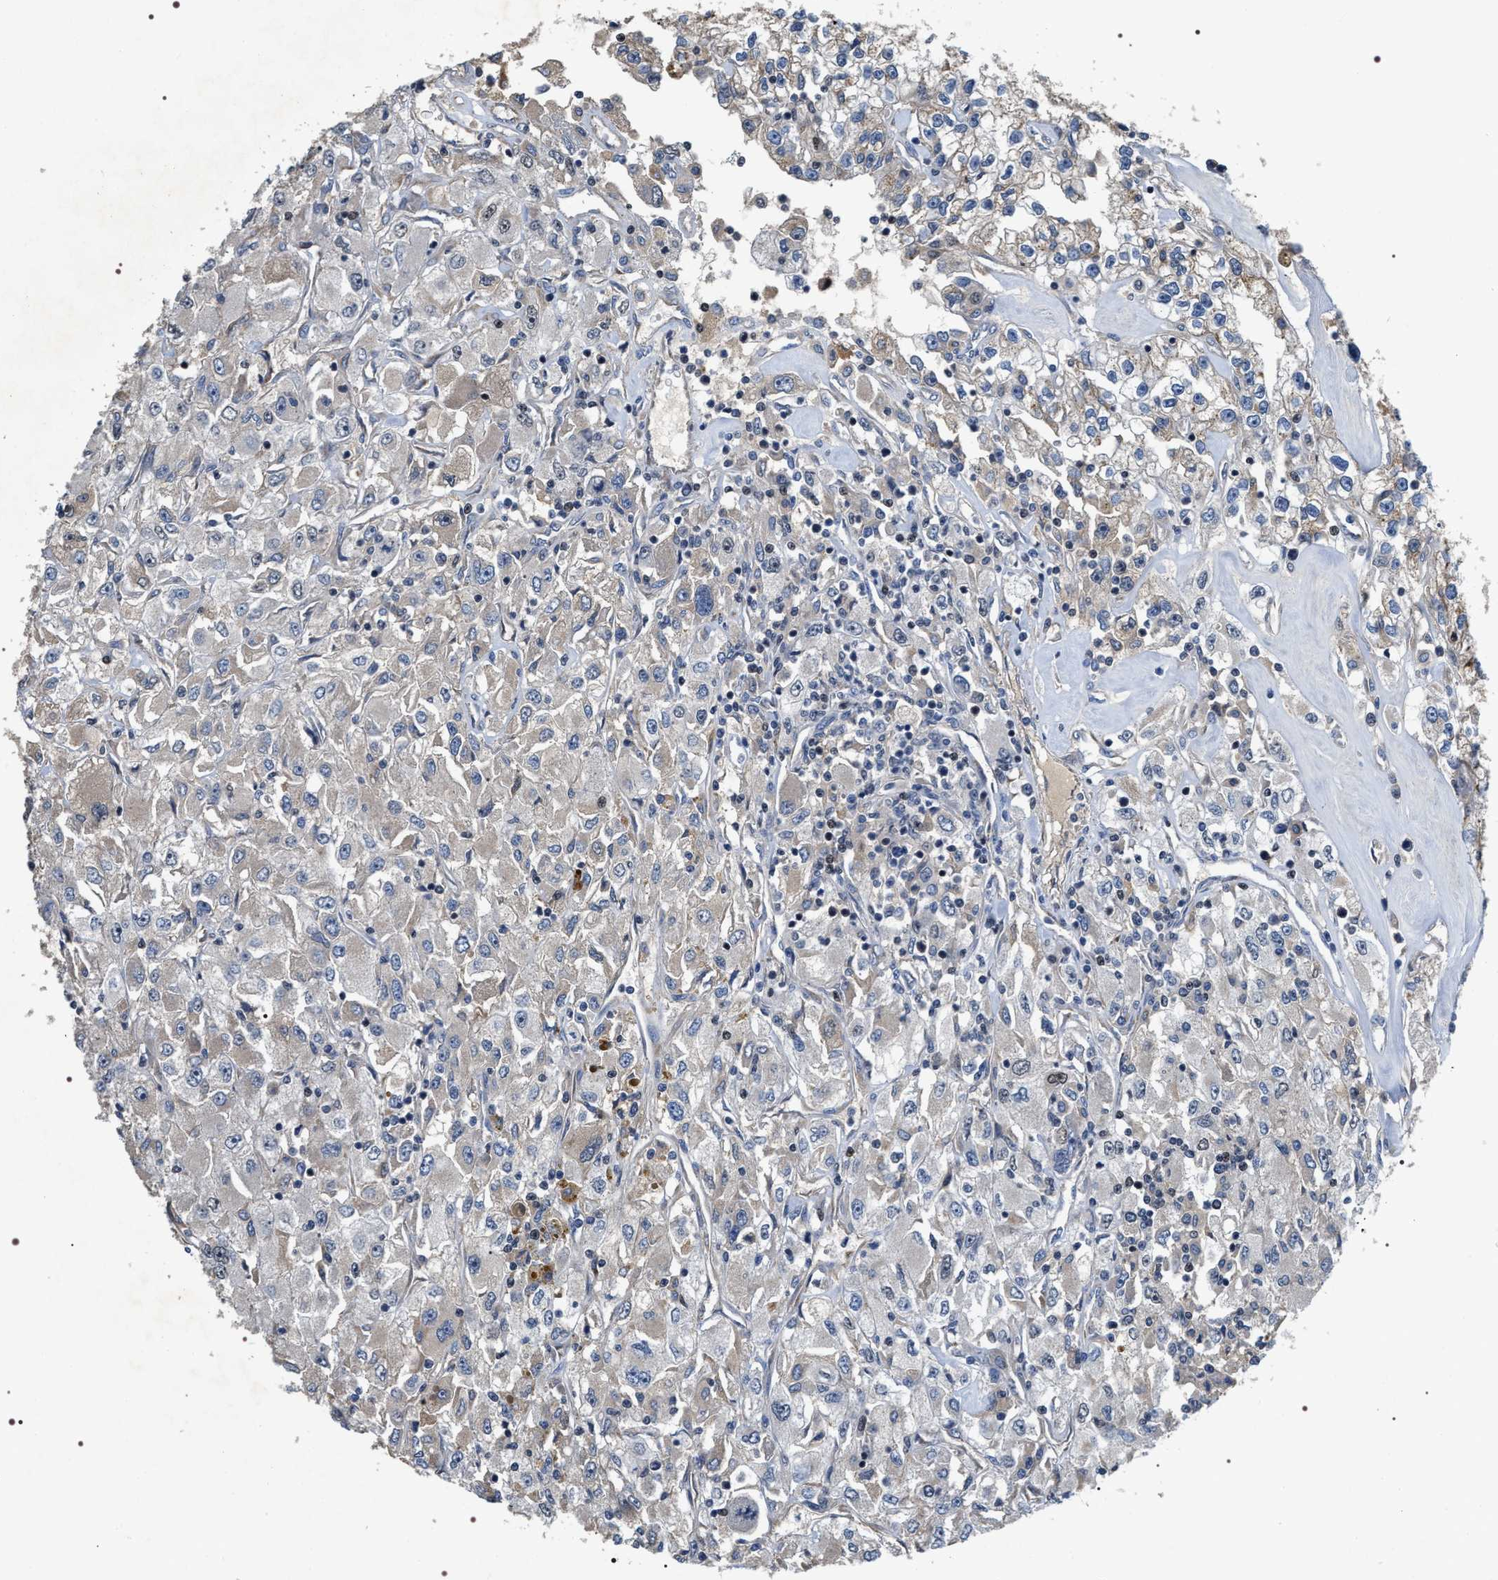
{"staining": {"intensity": "negative", "quantity": "none", "location": "none"}, "tissue": "renal cancer", "cell_type": "Tumor cells", "image_type": "cancer", "snomed": [{"axis": "morphology", "description": "Adenocarcinoma, NOS"}, {"axis": "topography", "description": "Kidney"}], "caption": "Renal adenocarcinoma stained for a protein using immunohistochemistry (IHC) reveals no positivity tumor cells.", "gene": "C7orf25", "patient": {"sex": "female", "age": 52}}